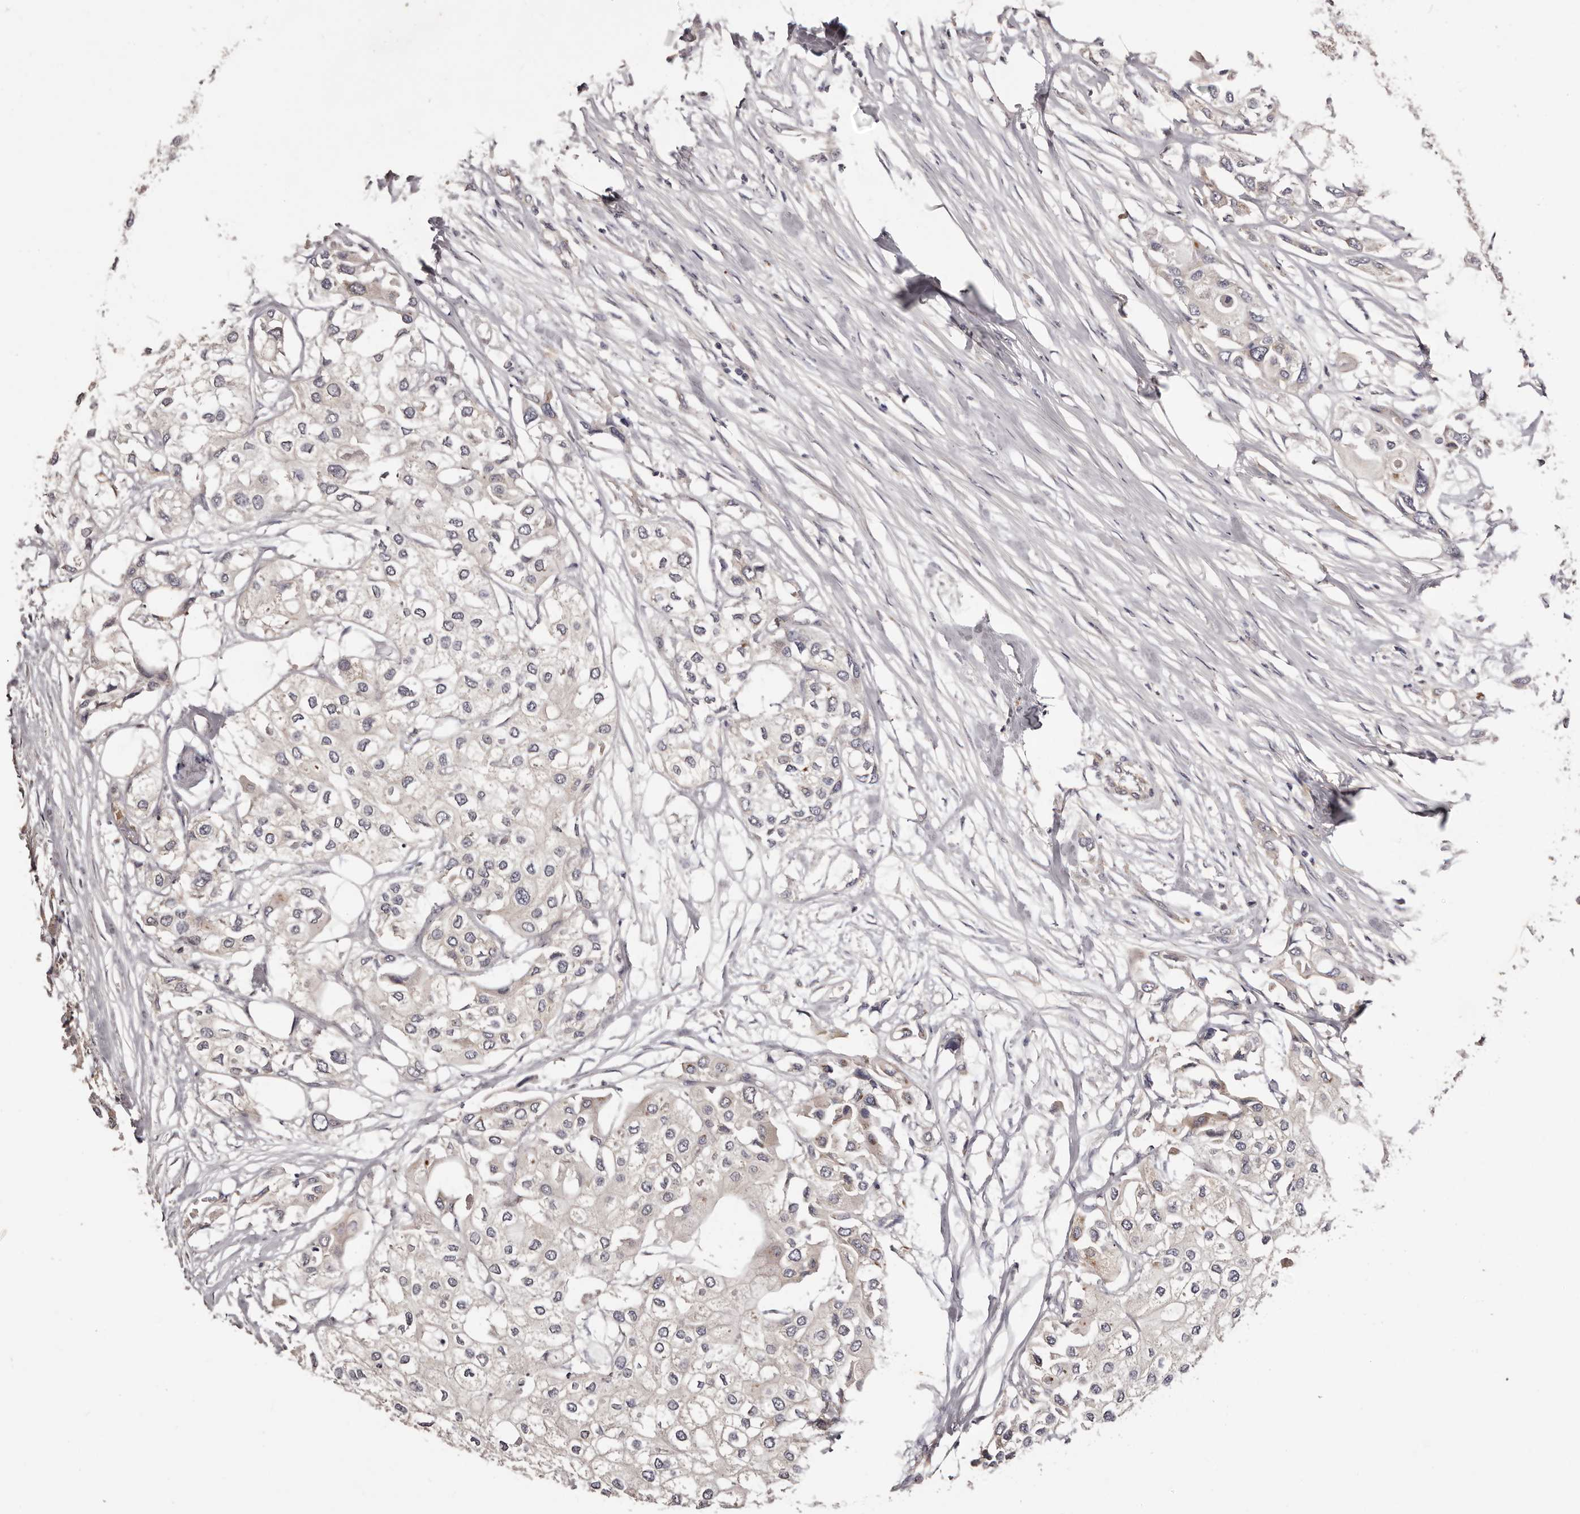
{"staining": {"intensity": "negative", "quantity": "none", "location": "none"}, "tissue": "urothelial cancer", "cell_type": "Tumor cells", "image_type": "cancer", "snomed": [{"axis": "morphology", "description": "Urothelial carcinoma, High grade"}, {"axis": "topography", "description": "Urinary bladder"}], "caption": "Tumor cells show no significant positivity in urothelial cancer. (DAB (3,3'-diaminobenzidine) immunohistochemistry visualized using brightfield microscopy, high magnification).", "gene": "LTV1", "patient": {"sex": "male", "age": 64}}